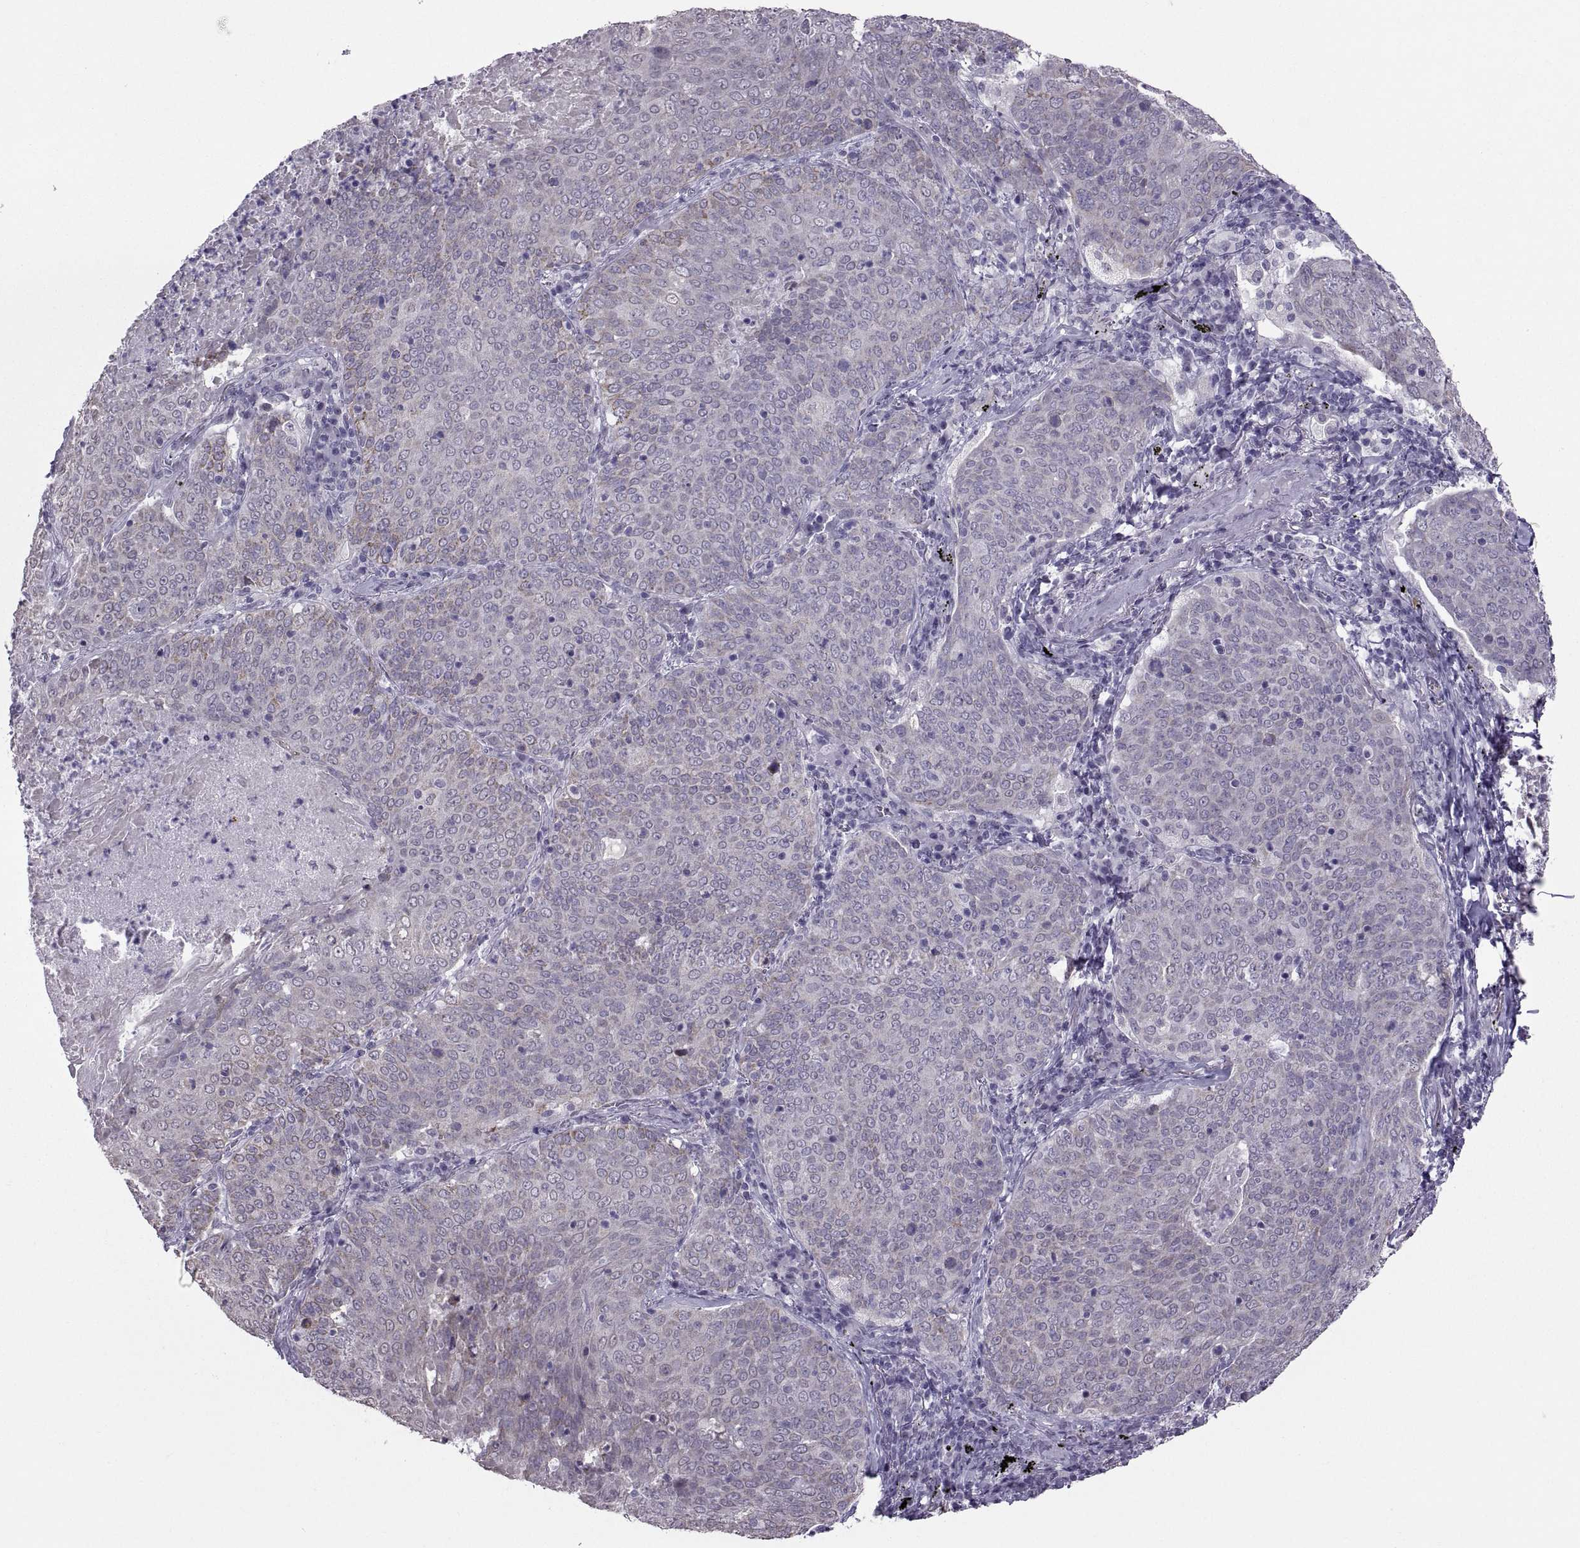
{"staining": {"intensity": "negative", "quantity": "none", "location": "none"}, "tissue": "lung cancer", "cell_type": "Tumor cells", "image_type": "cancer", "snomed": [{"axis": "morphology", "description": "Squamous cell carcinoma, NOS"}, {"axis": "topography", "description": "Lung"}], "caption": "Histopathology image shows no protein positivity in tumor cells of squamous cell carcinoma (lung) tissue.", "gene": "KRT77", "patient": {"sex": "male", "age": 82}}